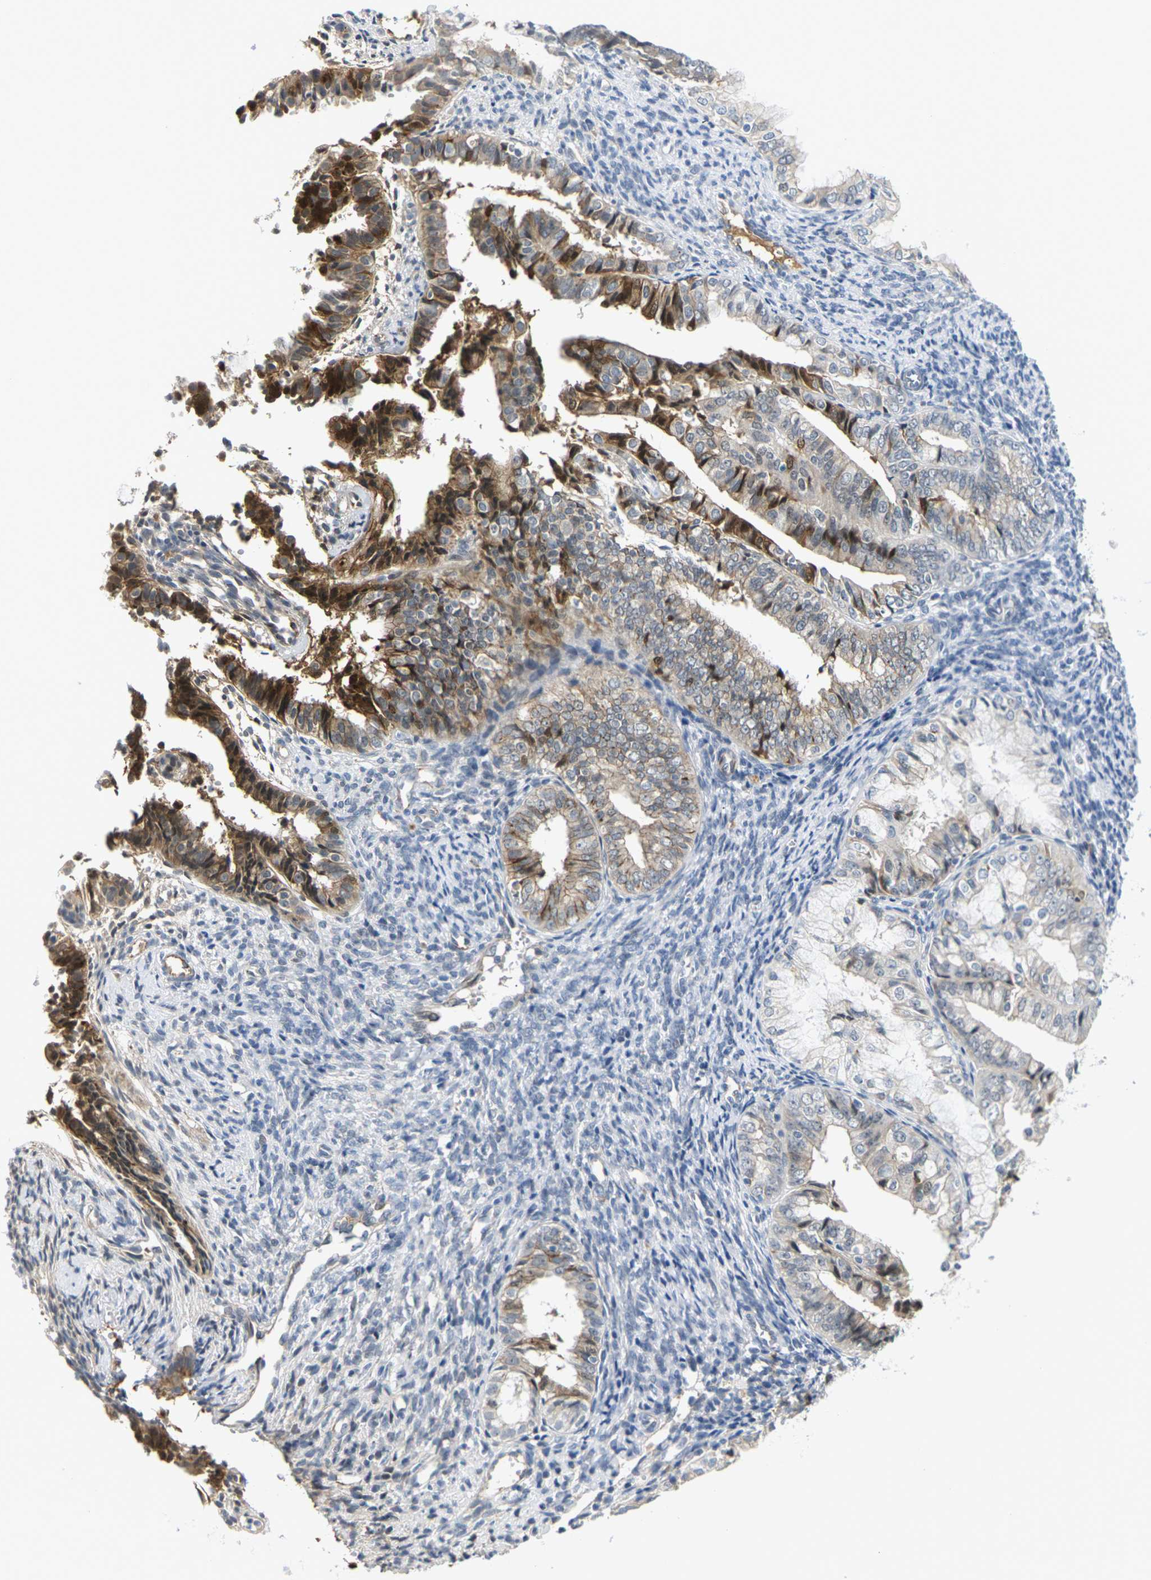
{"staining": {"intensity": "moderate", "quantity": "25%-75%", "location": "cytoplasmic/membranous"}, "tissue": "endometrial cancer", "cell_type": "Tumor cells", "image_type": "cancer", "snomed": [{"axis": "morphology", "description": "Adenocarcinoma, NOS"}, {"axis": "topography", "description": "Endometrium"}], "caption": "Immunohistochemistry (DAB) staining of endometrial cancer (adenocarcinoma) displays moderate cytoplasmic/membranous protein staining in about 25%-75% of tumor cells.", "gene": "PKP2", "patient": {"sex": "female", "age": 63}}